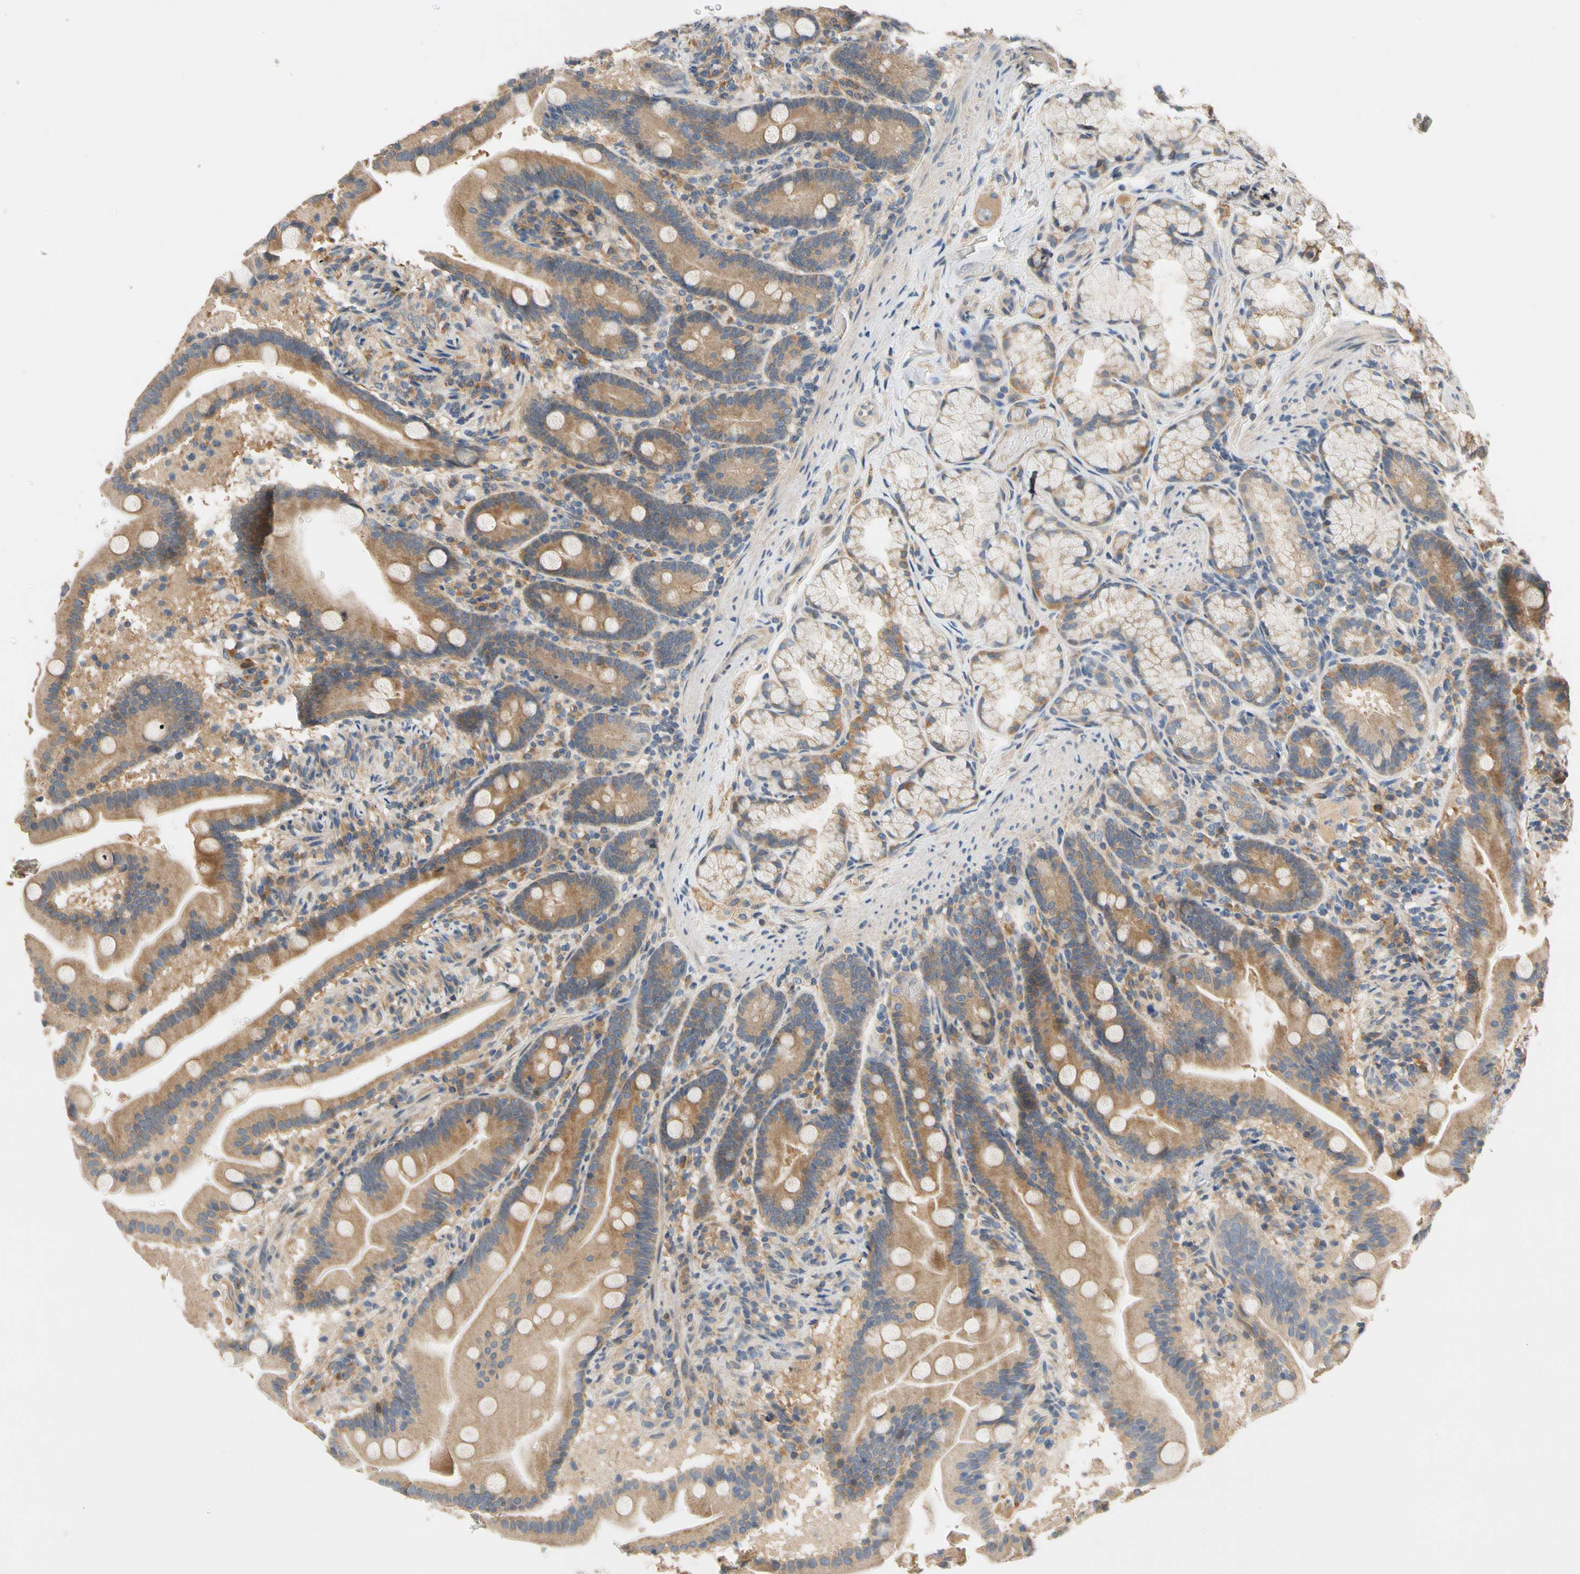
{"staining": {"intensity": "moderate", "quantity": ">75%", "location": "cytoplasmic/membranous"}, "tissue": "duodenum", "cell_type": "Glandular cells", "image_type": "normal", "snomed": [{"axis": "morphology", "description": "Normal tissue, NOS"}, {"axis": "topography", "description": "Duodenum"}], "caption": "IHC (DAB) staining of normal human duodenum exhibits moderate cytoplasmic/membranous protein staining in about >75% of glandular cells. The protein of interest is stained brown, and the nuclei are stained in blue (DAB IHC with brightfield microscopy, high magnification).", "gene": "USP12", "patient": {"sex": "male", "age": 54}}